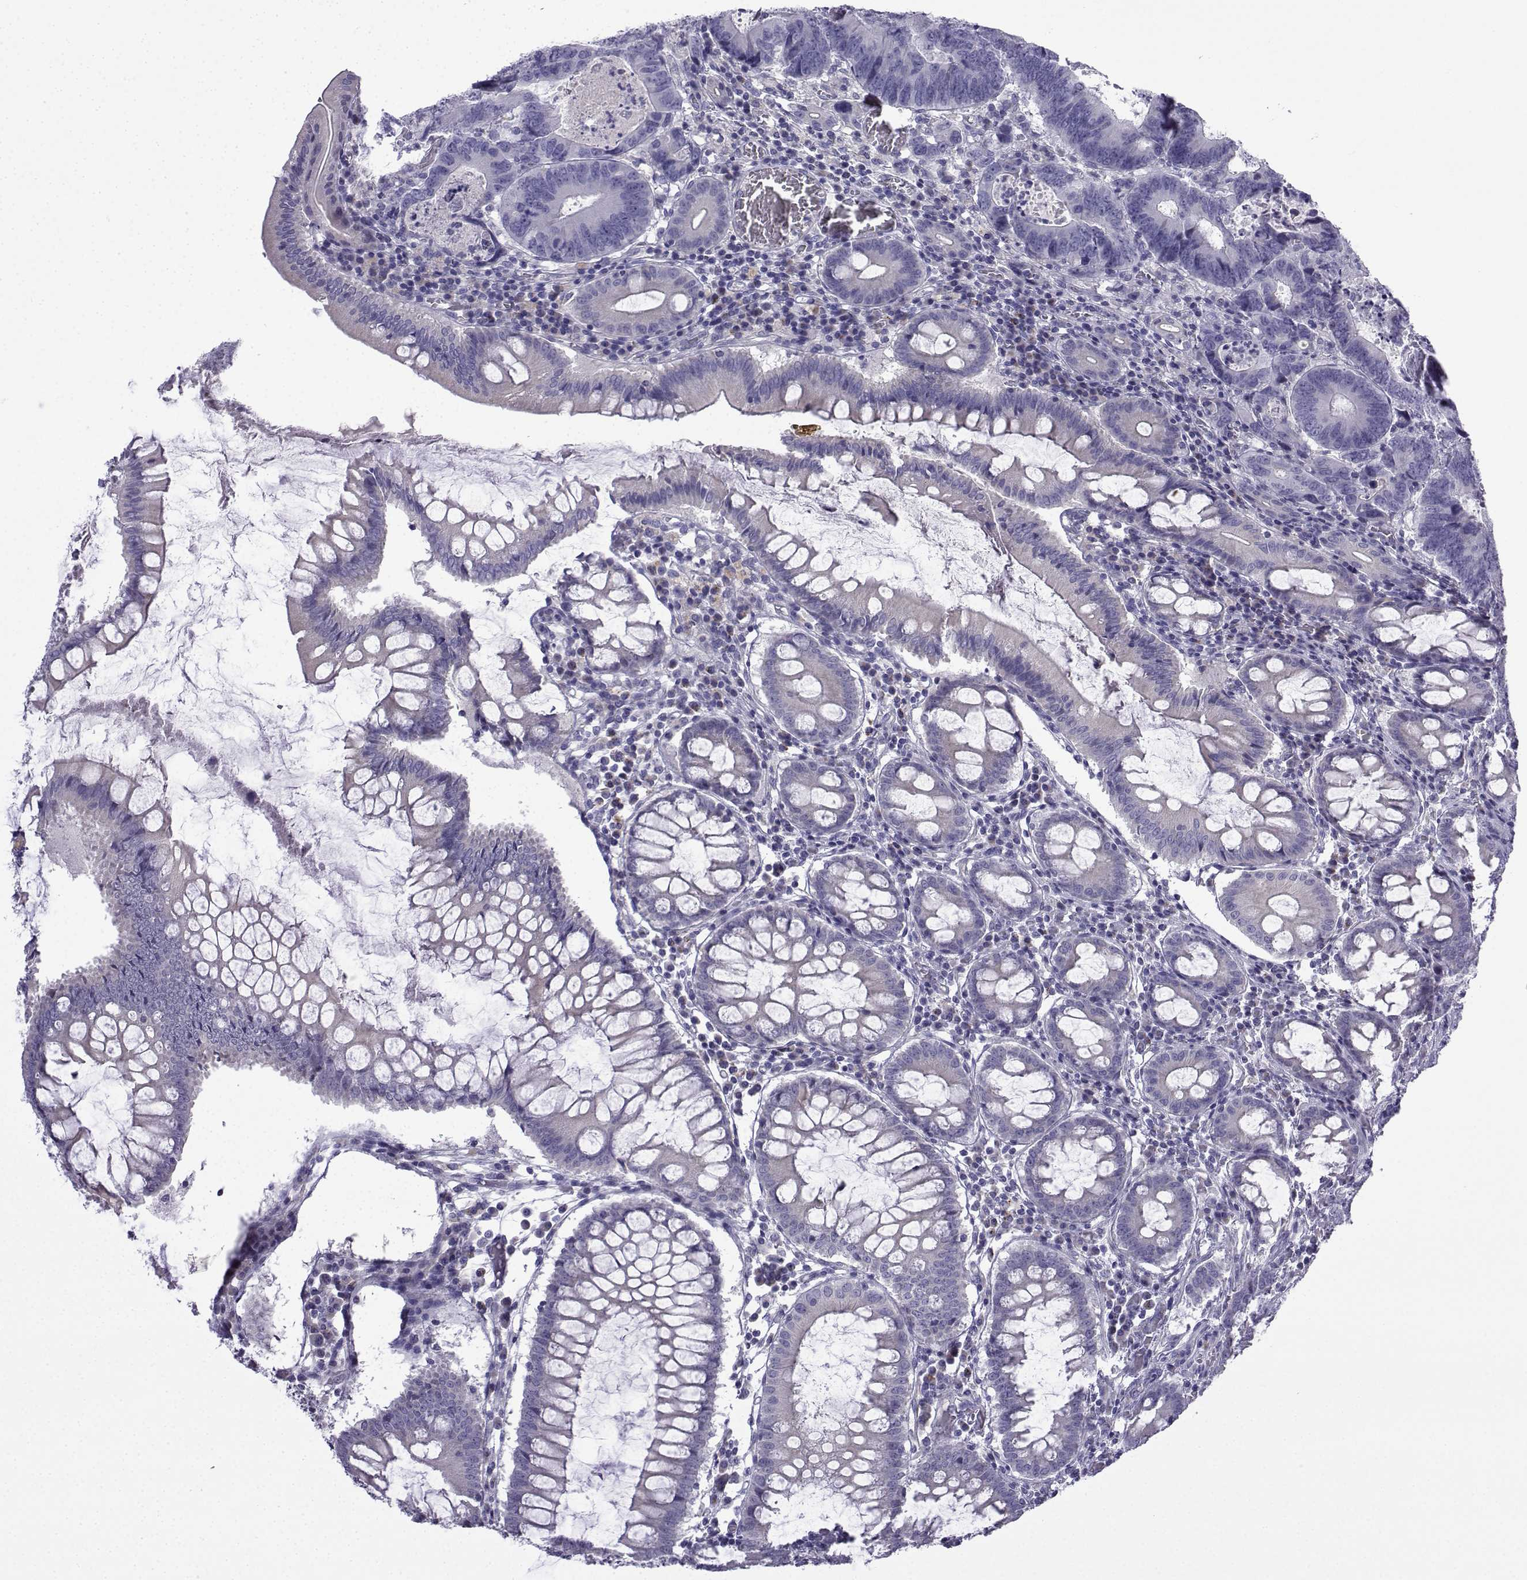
{"staining": {"intensity": "negative", "quantity": "none", "location": "none"}, "tissue": "colorectal cancer", "cell_type": "Tumor cells", "image_type": "cancer", "snomed": [{"axis": "morphology", "description": "Adenocarcinoma, NOS"}, {"axis": "topography", "description": "Colon"}], "caption": "Protein analysis of colorectal adenocarcinoma exhibits no significant expression in tumor cells.", "gene": "SPACA7", "patient": {"sex": "female", "age": 82}}